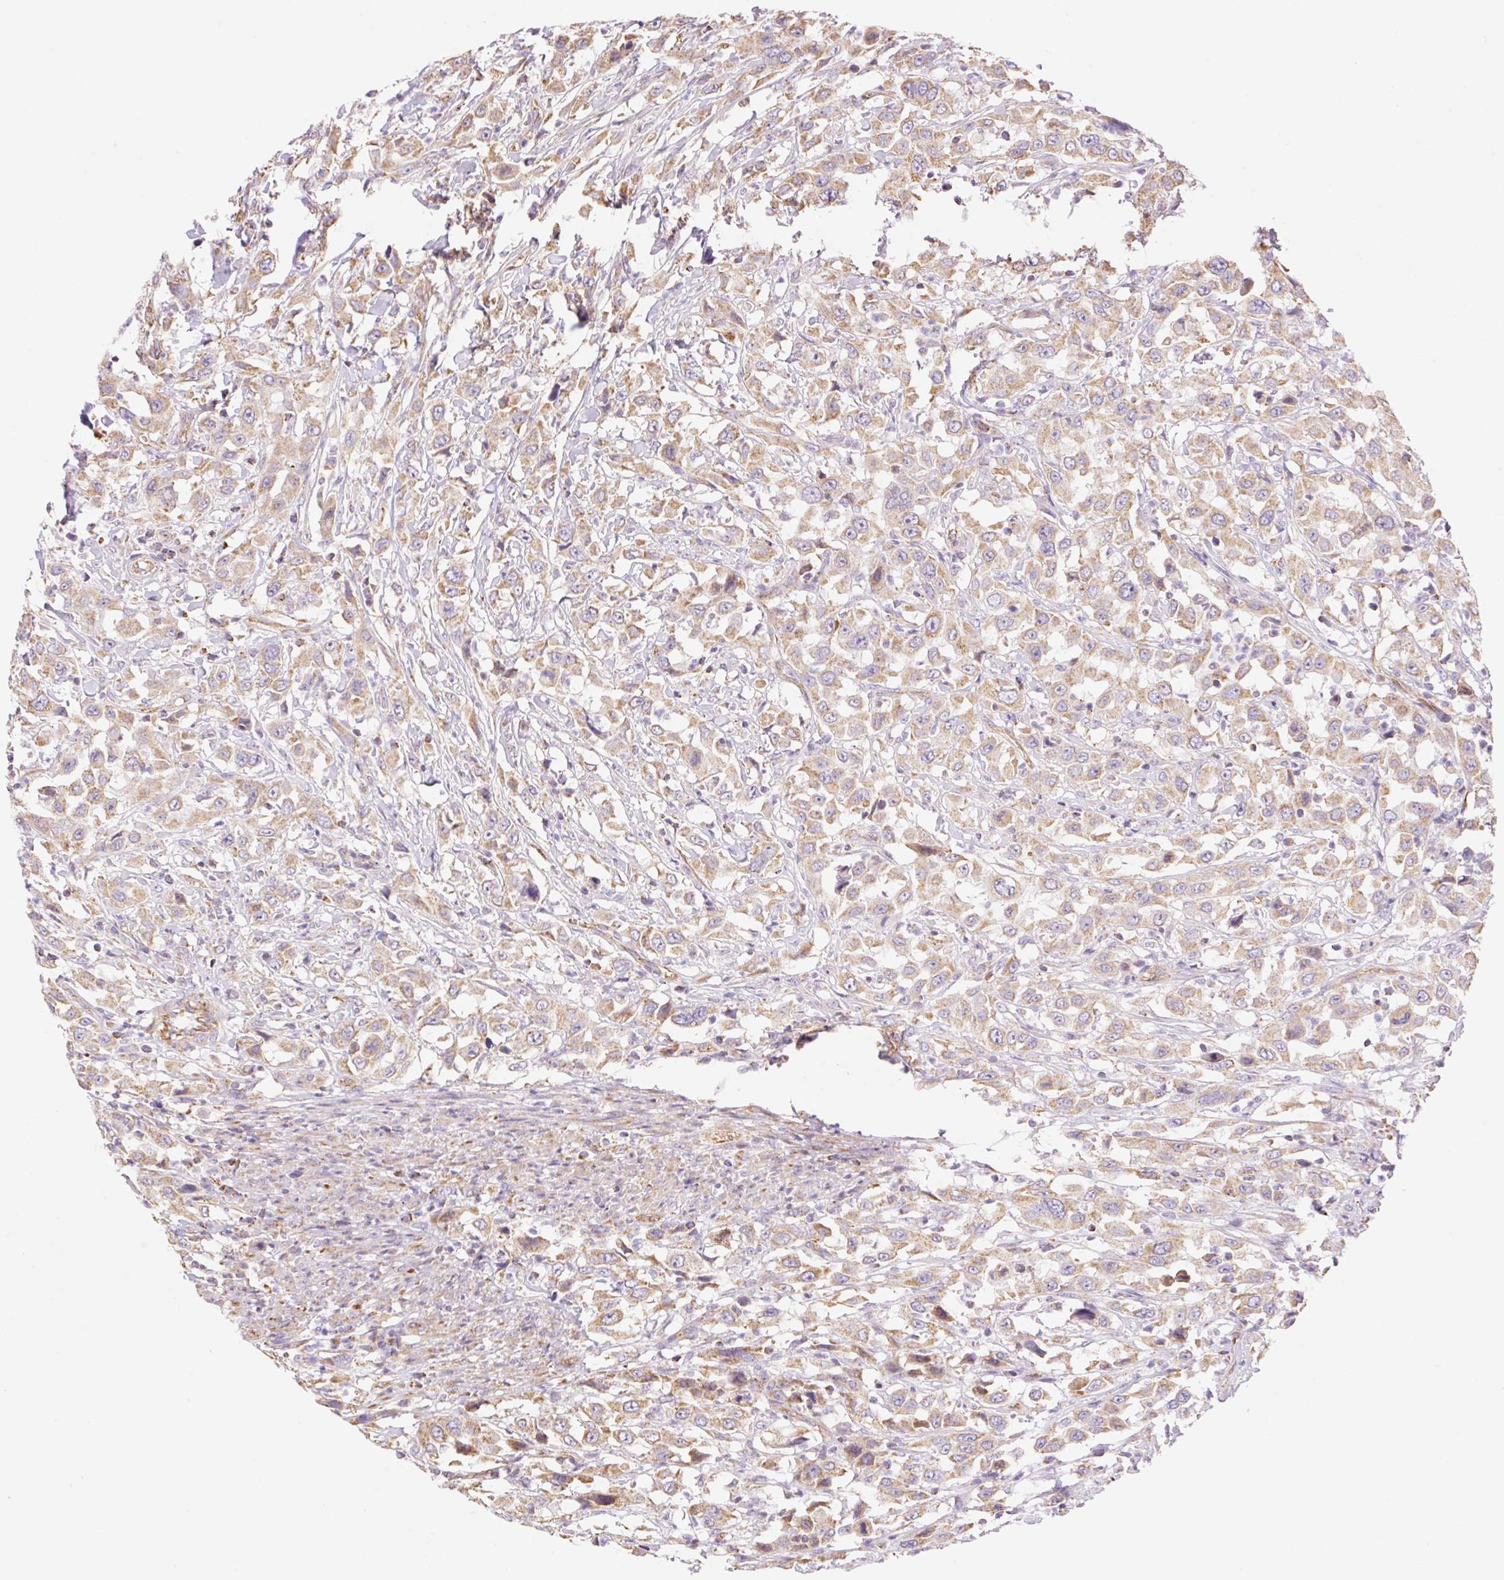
{"staining": {"intensity": "moderate", "quantity": ">75%", "location": "cytoplasmic/membranous"}, "tissue": "urothelial cancer", "cell_type": "Tumor cells", "image_type": "cancer", "snomed": [{"axis": "morphology", "description": "Urothelial carcinoma, High grade"}, {"axis": "topography", "description": "Urinary bladder"}], "caption": "A brown stain shows moderate cytoplasmic/membranous expression of a protein in urothelial cancer tumor cells.", "gene": "ESAM", "patient": {"sex": "male", "age": 61}}